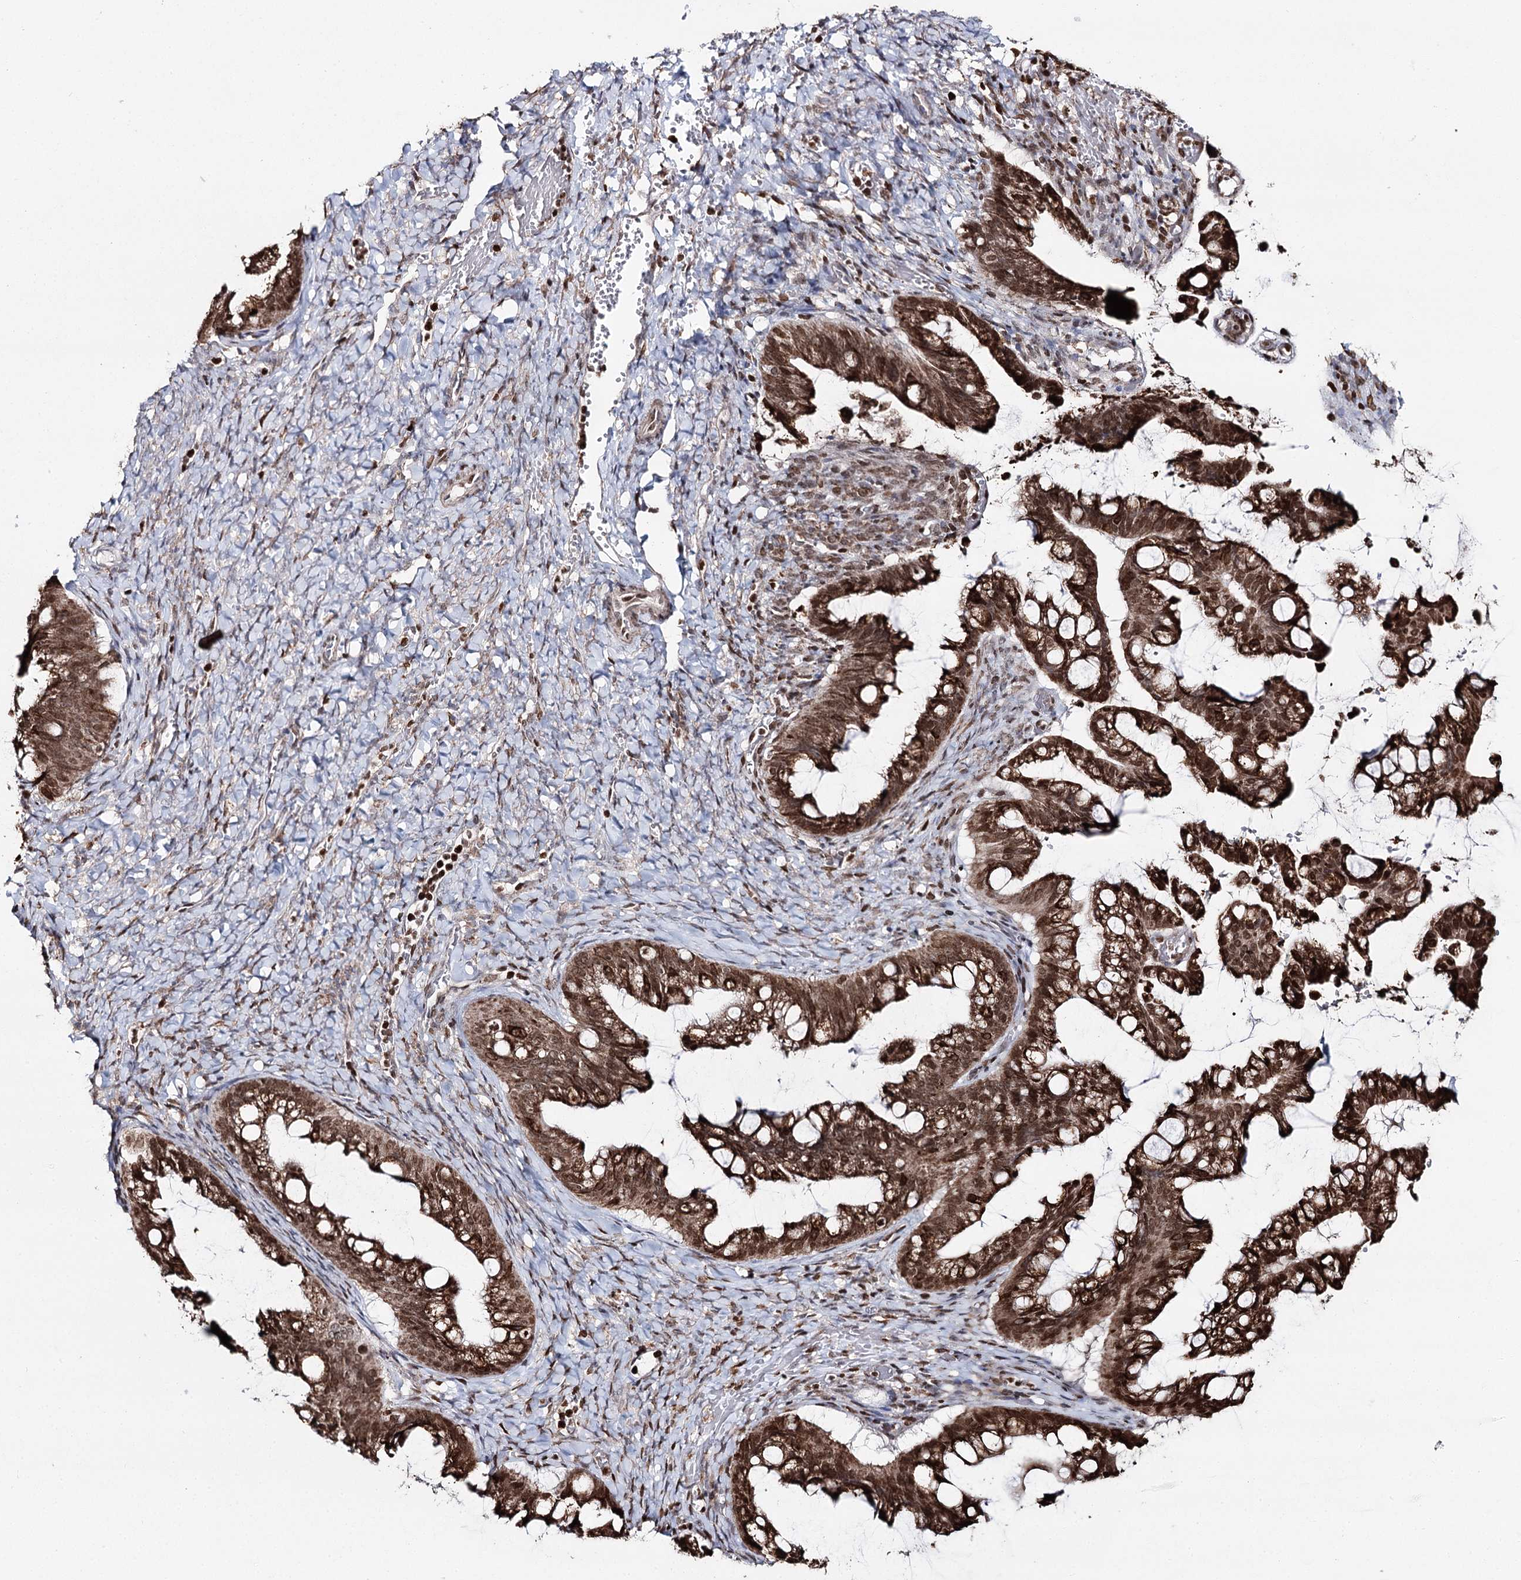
{"staining": {"intensity": "strong", "quantity": ">75%", "location": "cytoplasmic/membranous,nuclear"}, "tissue": "ovarian cancer", "cell_type": "Tumor cells", "image_type": "cancer", "snomed": [{"axis": "morphology", "description": "Cystadenocarcinoma, mucinous, NOS"}, {"axis": "topography", "description": "Ovary"}], "caption": "Ovarian cancer (mucinous cystadenocarcinoma) stained with a brown dye shows strong cytoplasmic/membranous and nuclear positive staining in about >75% of tumor cells.", "gene": "PDHX", "patient": {"sex": "female", "age": 73}}